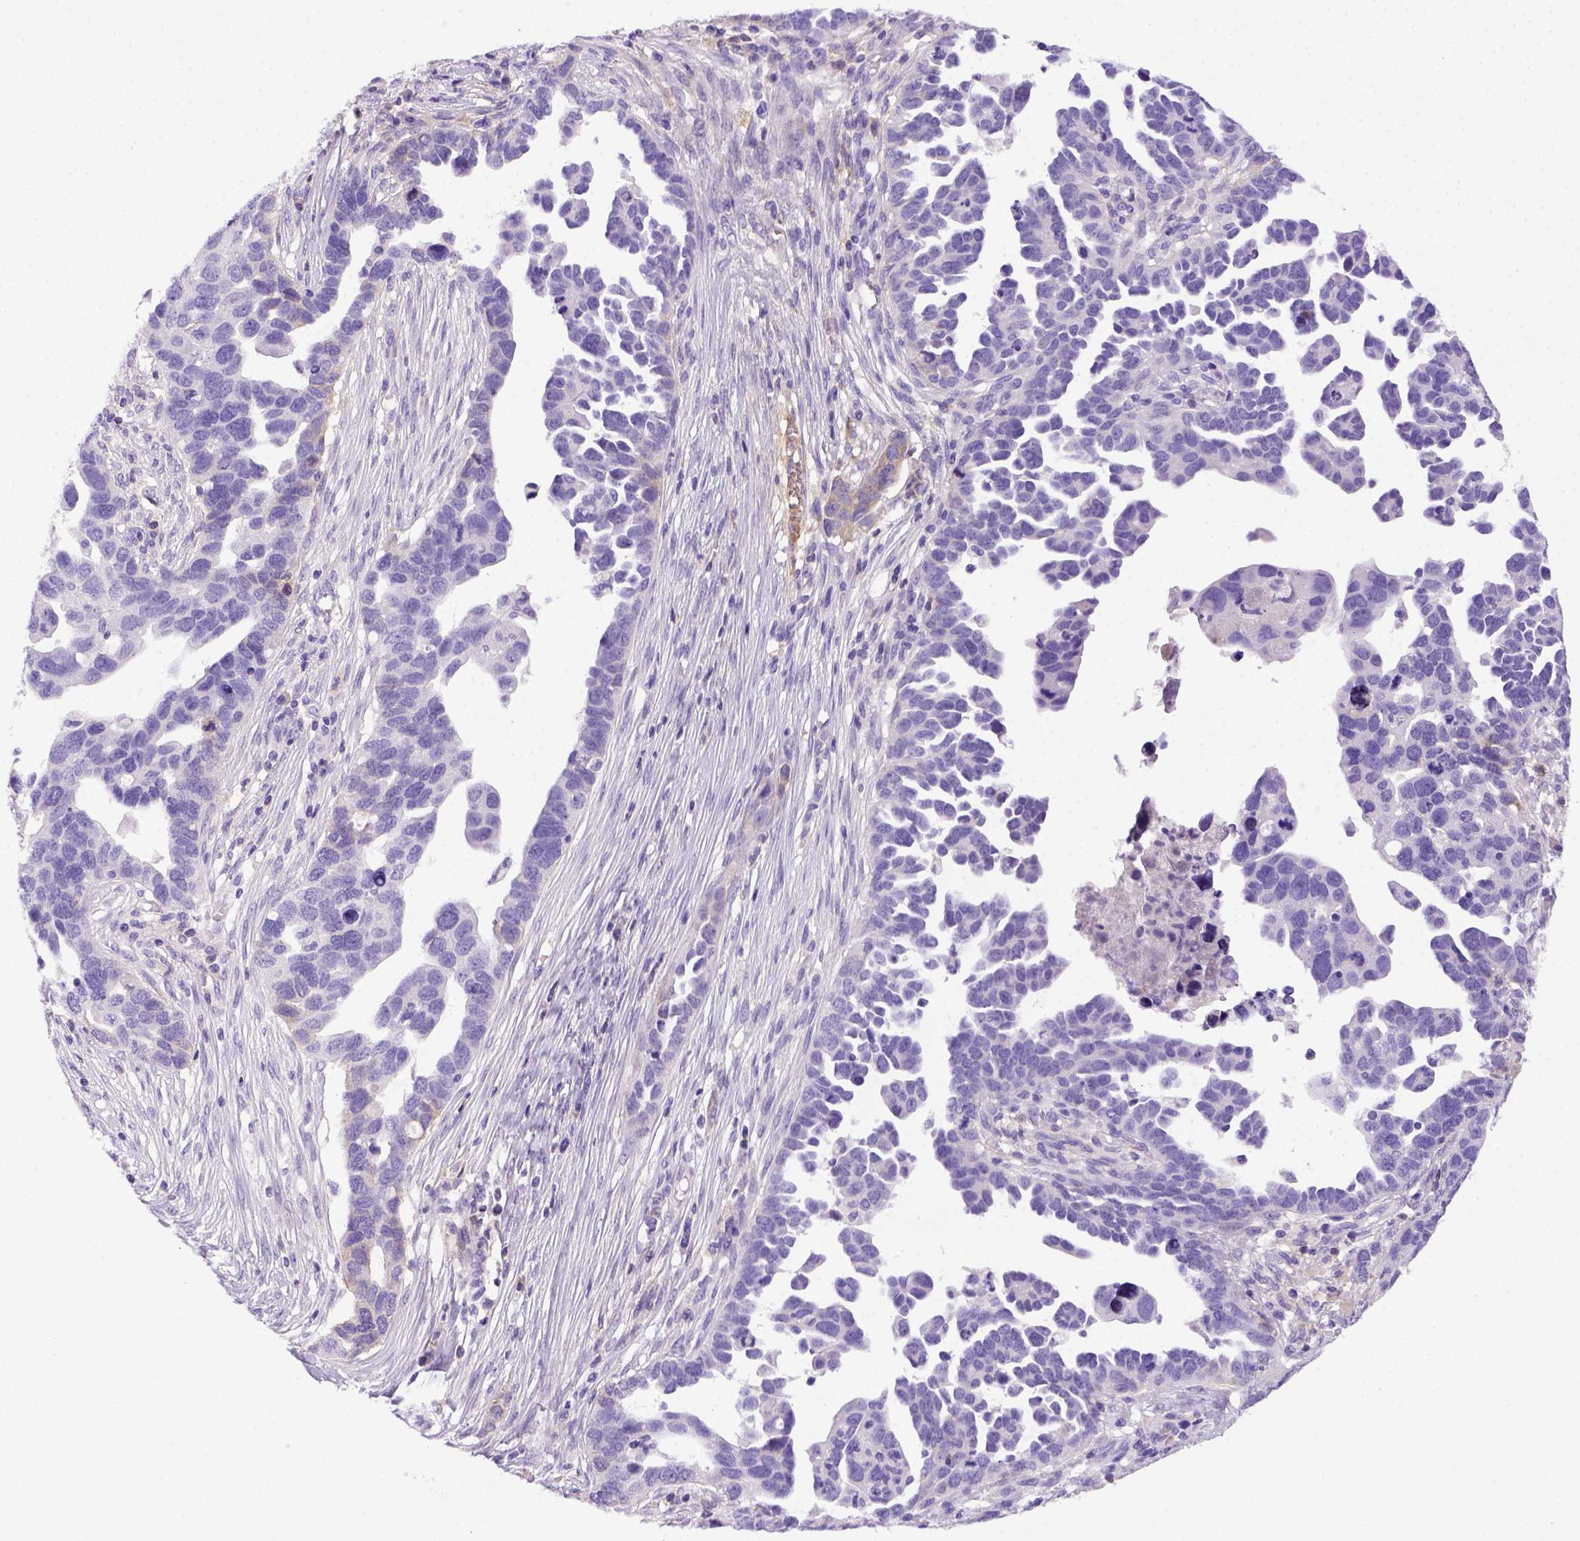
{"staining": {"intensity": "negative", "quantity": "none", "location": "none"}, "tissue": "ovarian cancer", "cell_type": "Tumor cells", "image_type": "cancer", "snomed": [{"axis": "morphology", "description": "Cystadenocarcinoma, serous, NOS"}, {"axis": "topography", "description": "Ovary"}], "caption": "Image shows no significant protein staining in tumor cells of ovarian serous cystadenocarcinoma.", "gene": "ITIH4", "patient": {"sex": "female", "age": 54}}